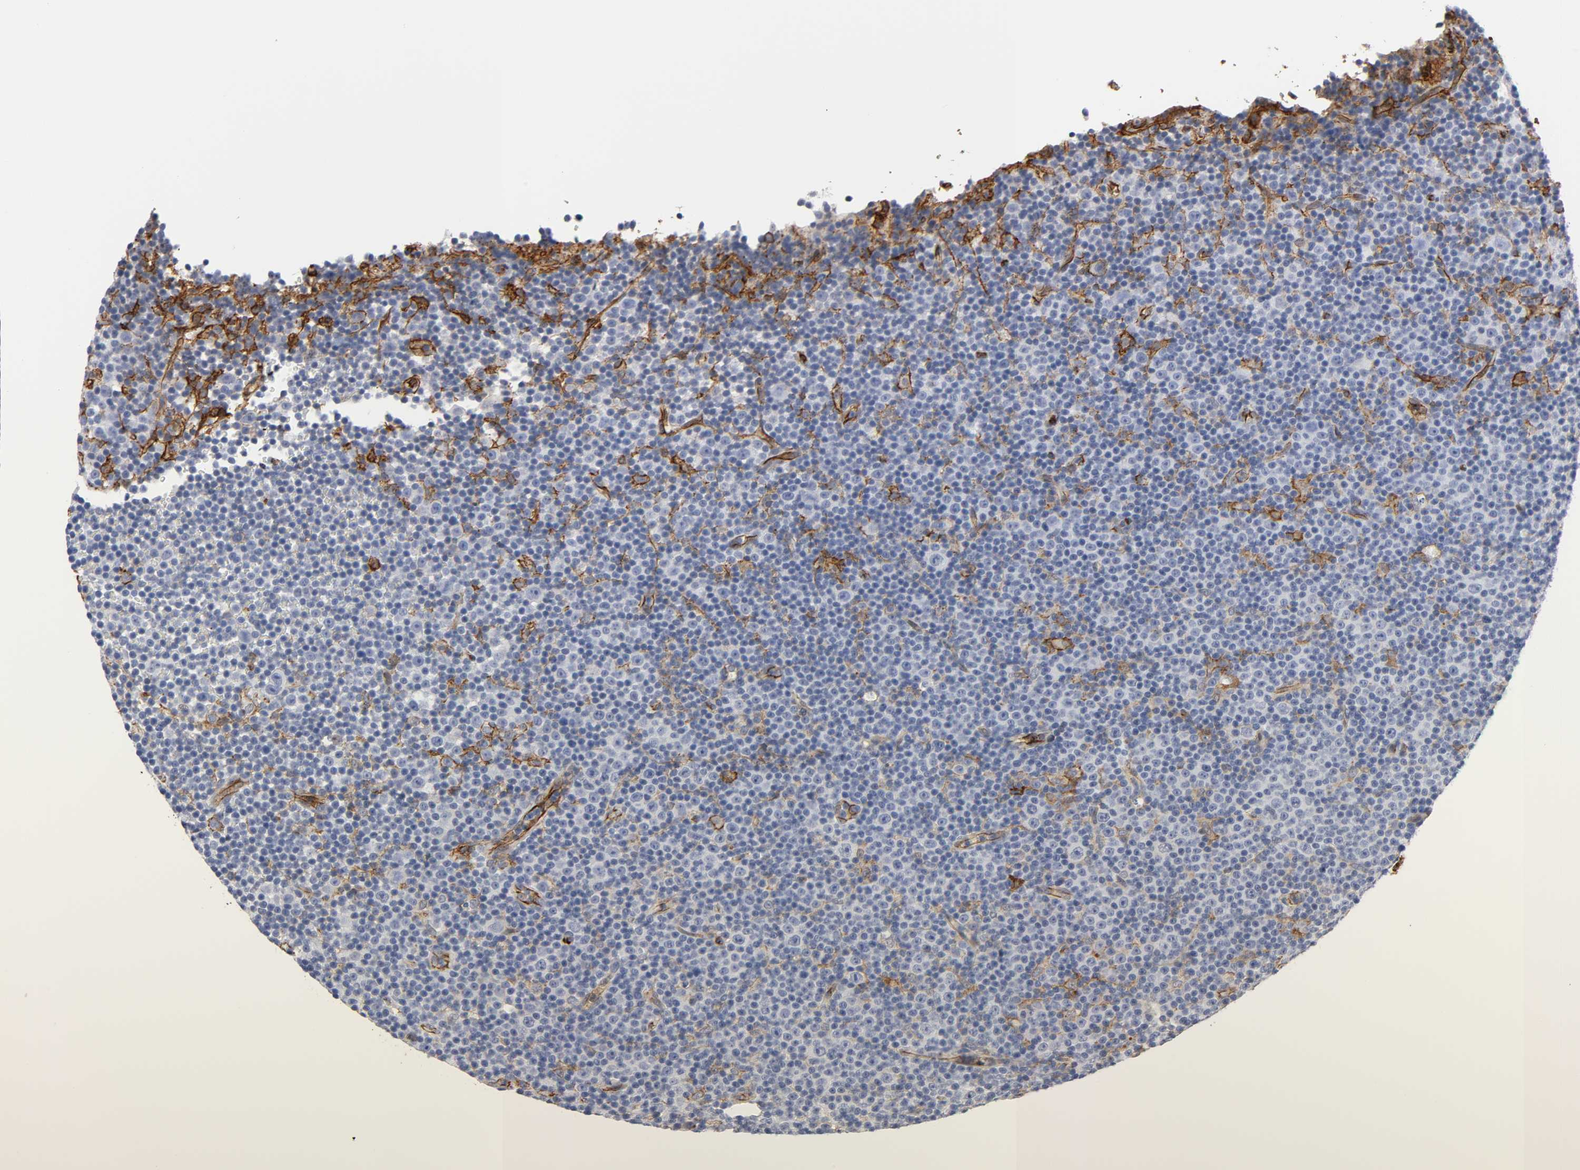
{"staining": {"intensity": "negative", "quantity": "none", "location": "none"}, "tissue": "lymphoma", "cell_type": "Tumor cells", "image_type": "cancer", "snomed": [{"axis": "morphology", "description": "Malignant lymphoma, non-Hodgkin's type, Low grade"}, {"axis": "topography", "description": "Lymph node"}], "caption": "Tumor cells are negative for protein expression in human lymphoma.", "gene": "ICAM1", "patient": {"sex": "female", "age": 67}}